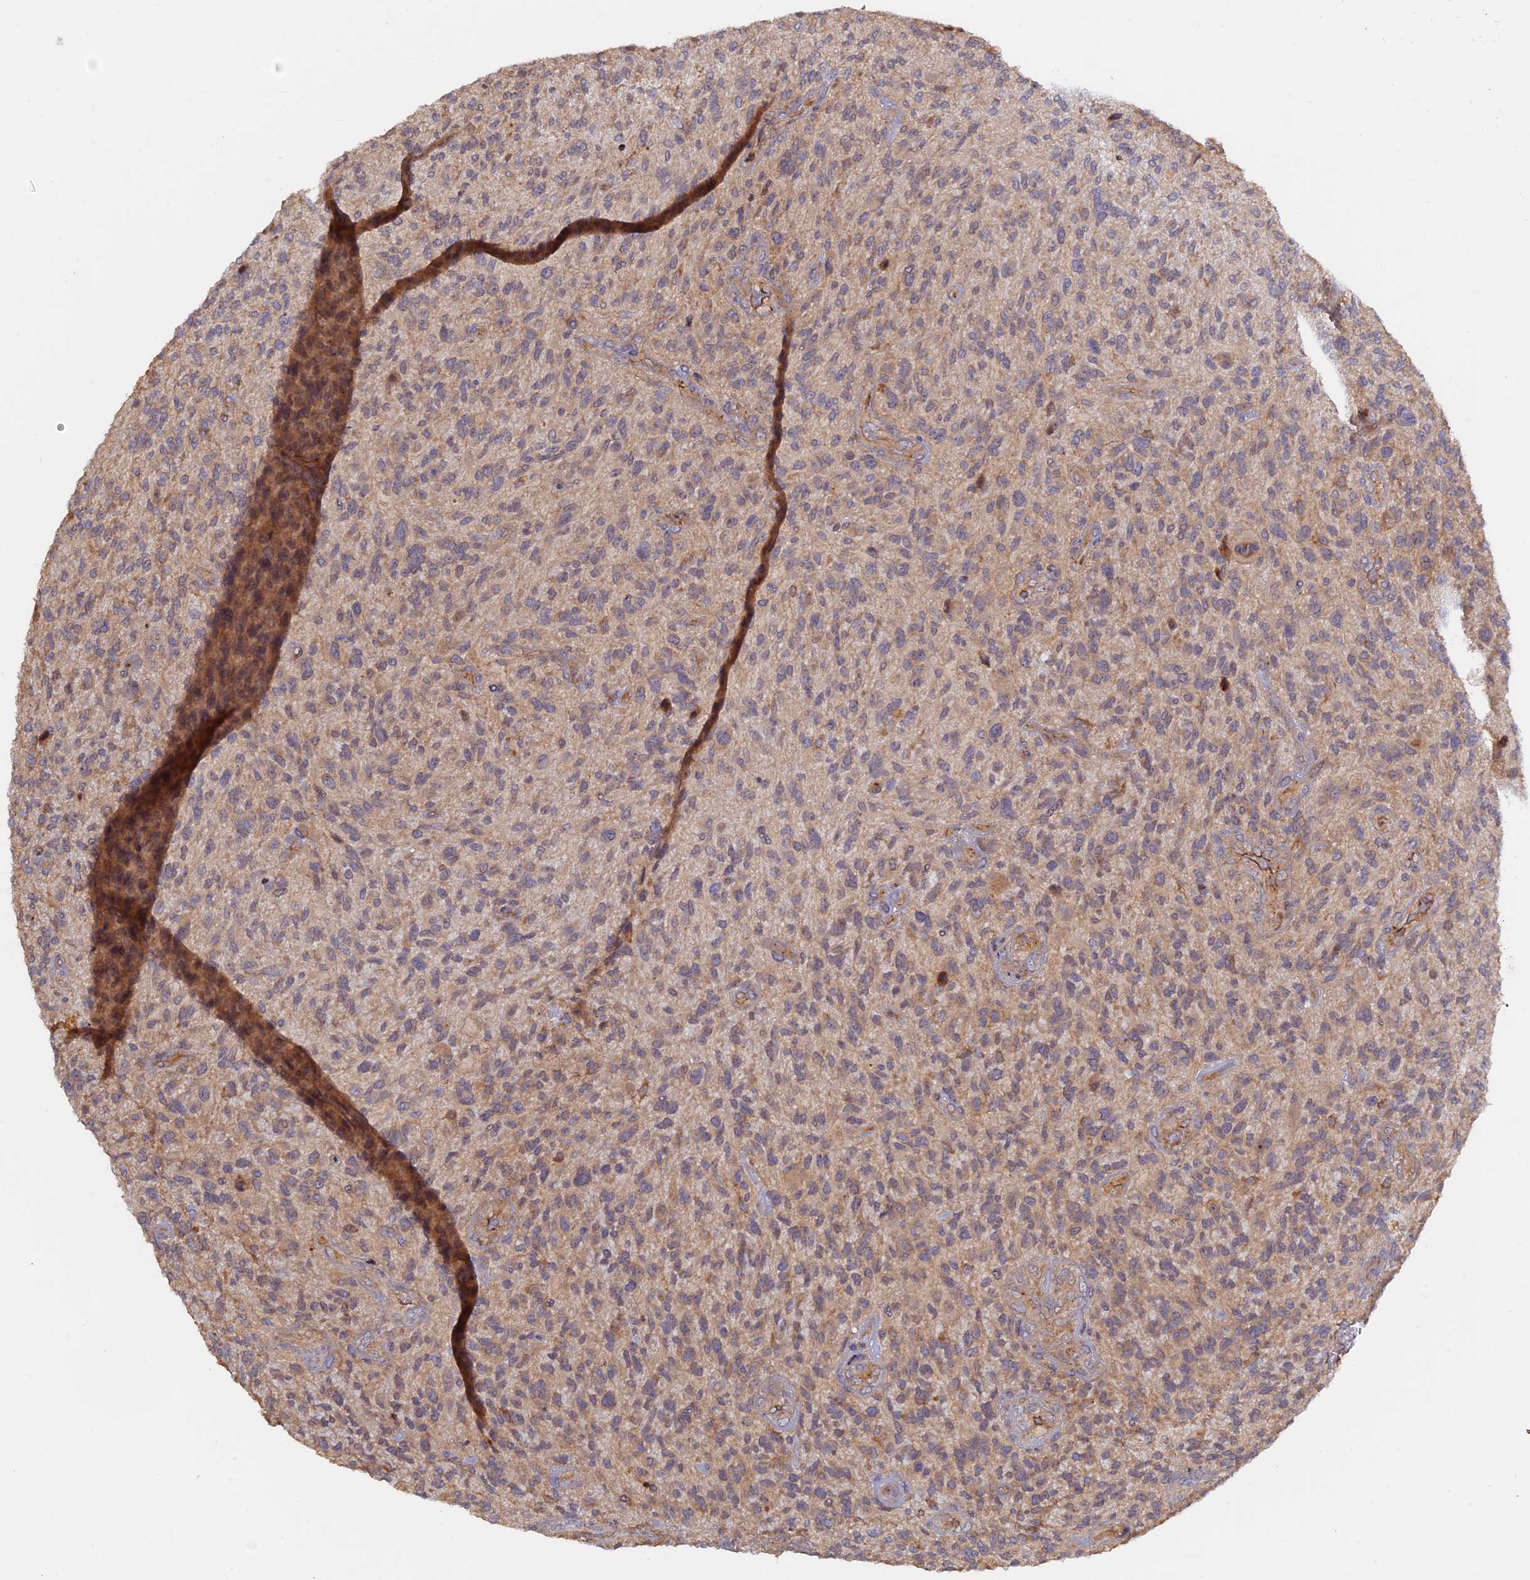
{"staining": {"intensity": "negative", "quantity": "none", "location": "none"}, "tissue": "glioma", "cell_type": "Tumor cells", "image_type": "cancer", "snomed": [{"axis": "morphology", "description": "Glioma, malignant, High grade"}, {"axis": "topography", "description": "Brain"}], "caption": "Immunohistochemical staining of human glioma displays no significant positivity in tumor cells.", "gene": "FERMT1", "patient": {"sex": "male", "age": 47}}